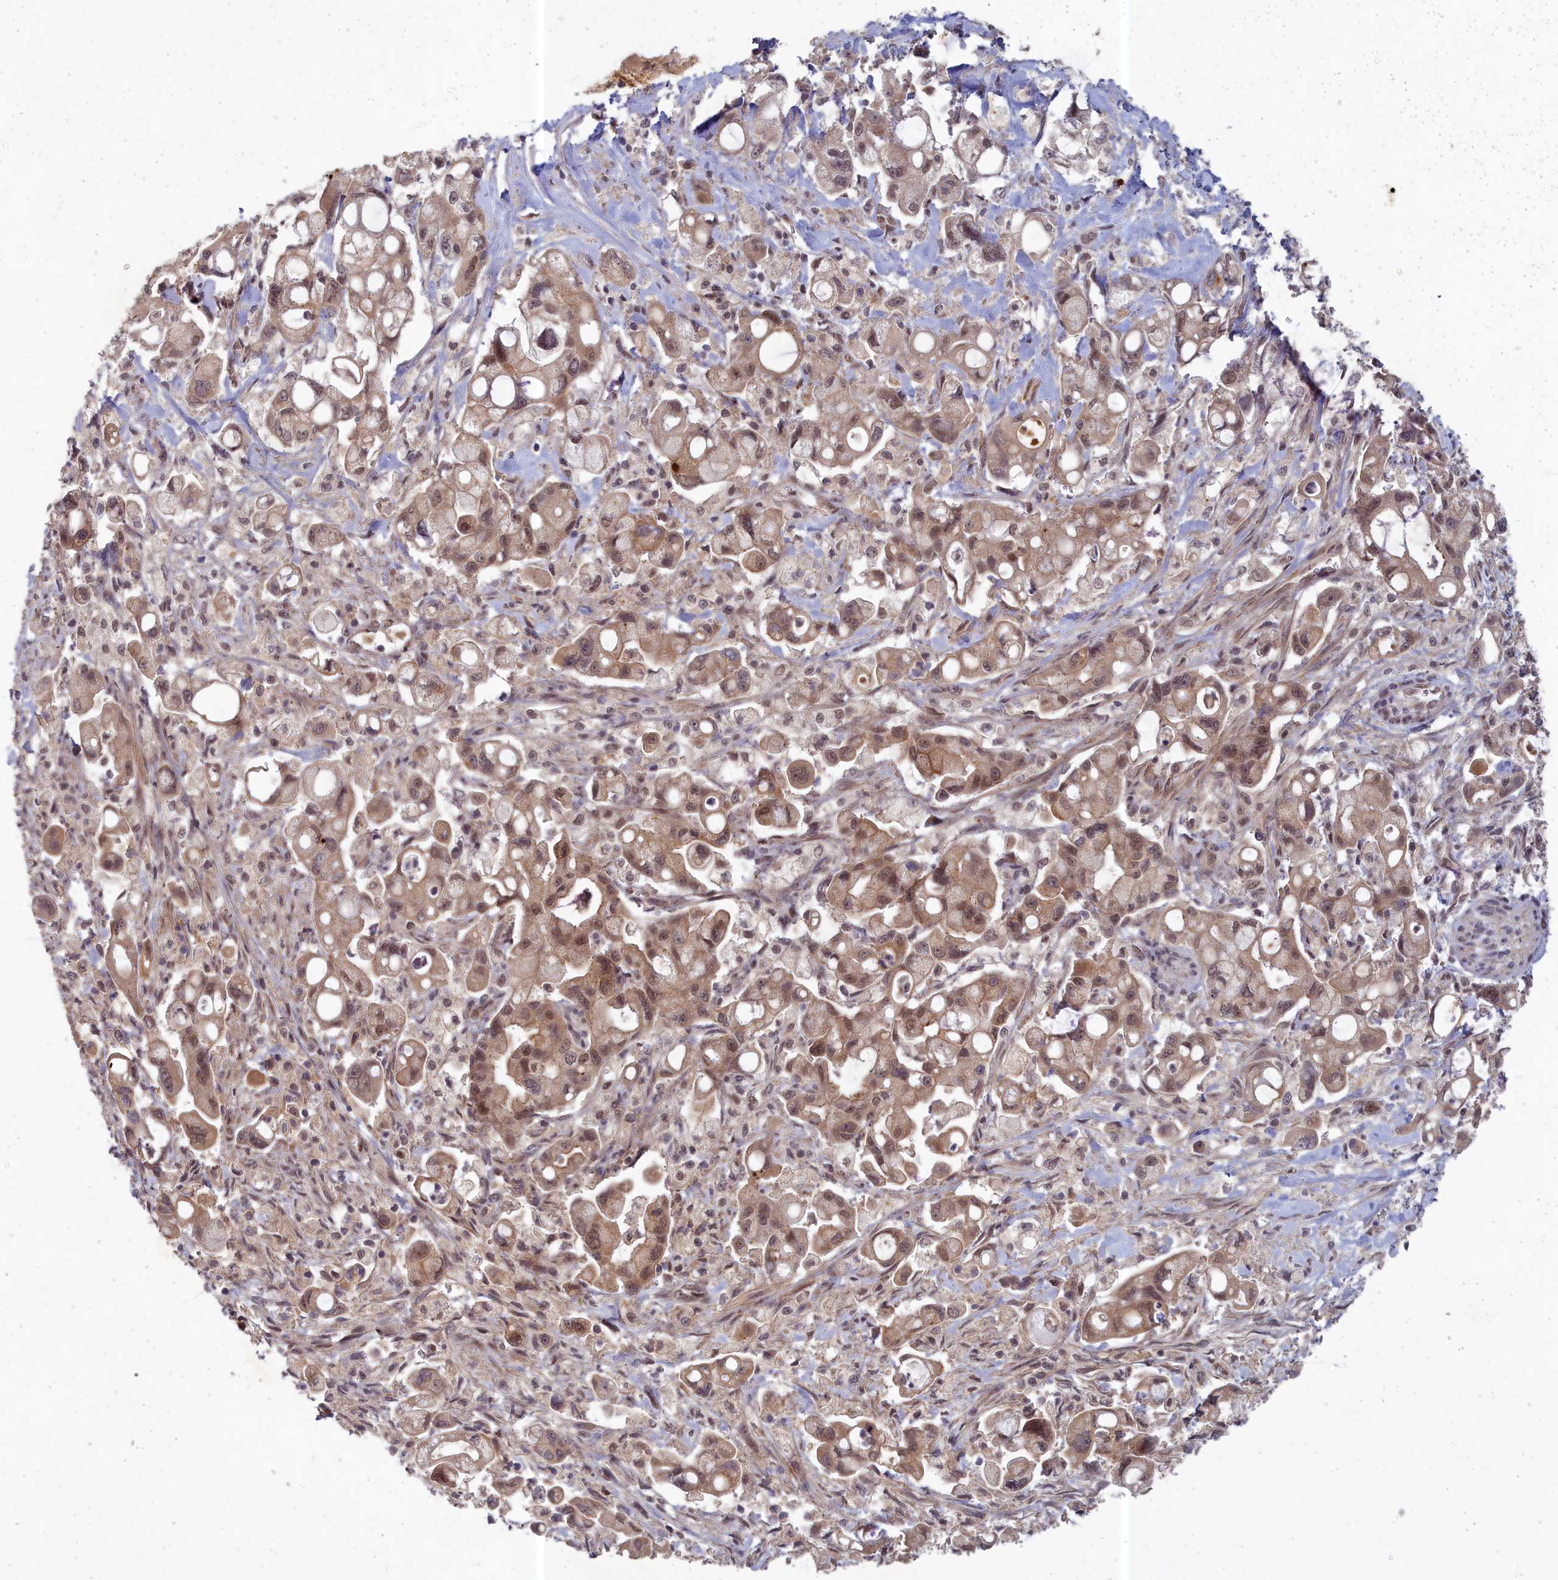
{"staining": {"intensity": "weak", "quantity": ">75%", "location": "cytoplasmic/membranous,nuclear"}, "tissue": "pancreatic cancer", "cell_type": "Tumor cells", "image_type": "cancer", "snomed": [{"axis": "morphology", "description": "Adenocarcinoma, NOS"}, {"axis": "topography", "description": "Pancreas"}], "caption": "Tumor cells show low levels of weak cytoplasmic/membranous and nuclear staining in approximately >75% of cells in human pancreatic cancer. The staining is performed using DAB (3,3'-diaminobenzidine) brown chromogen to label protein expression. The nuclei are counter-stained blue using hematoxylin.", "gene": "EARS2", "patient": {"sex": "male", "age": 68}}